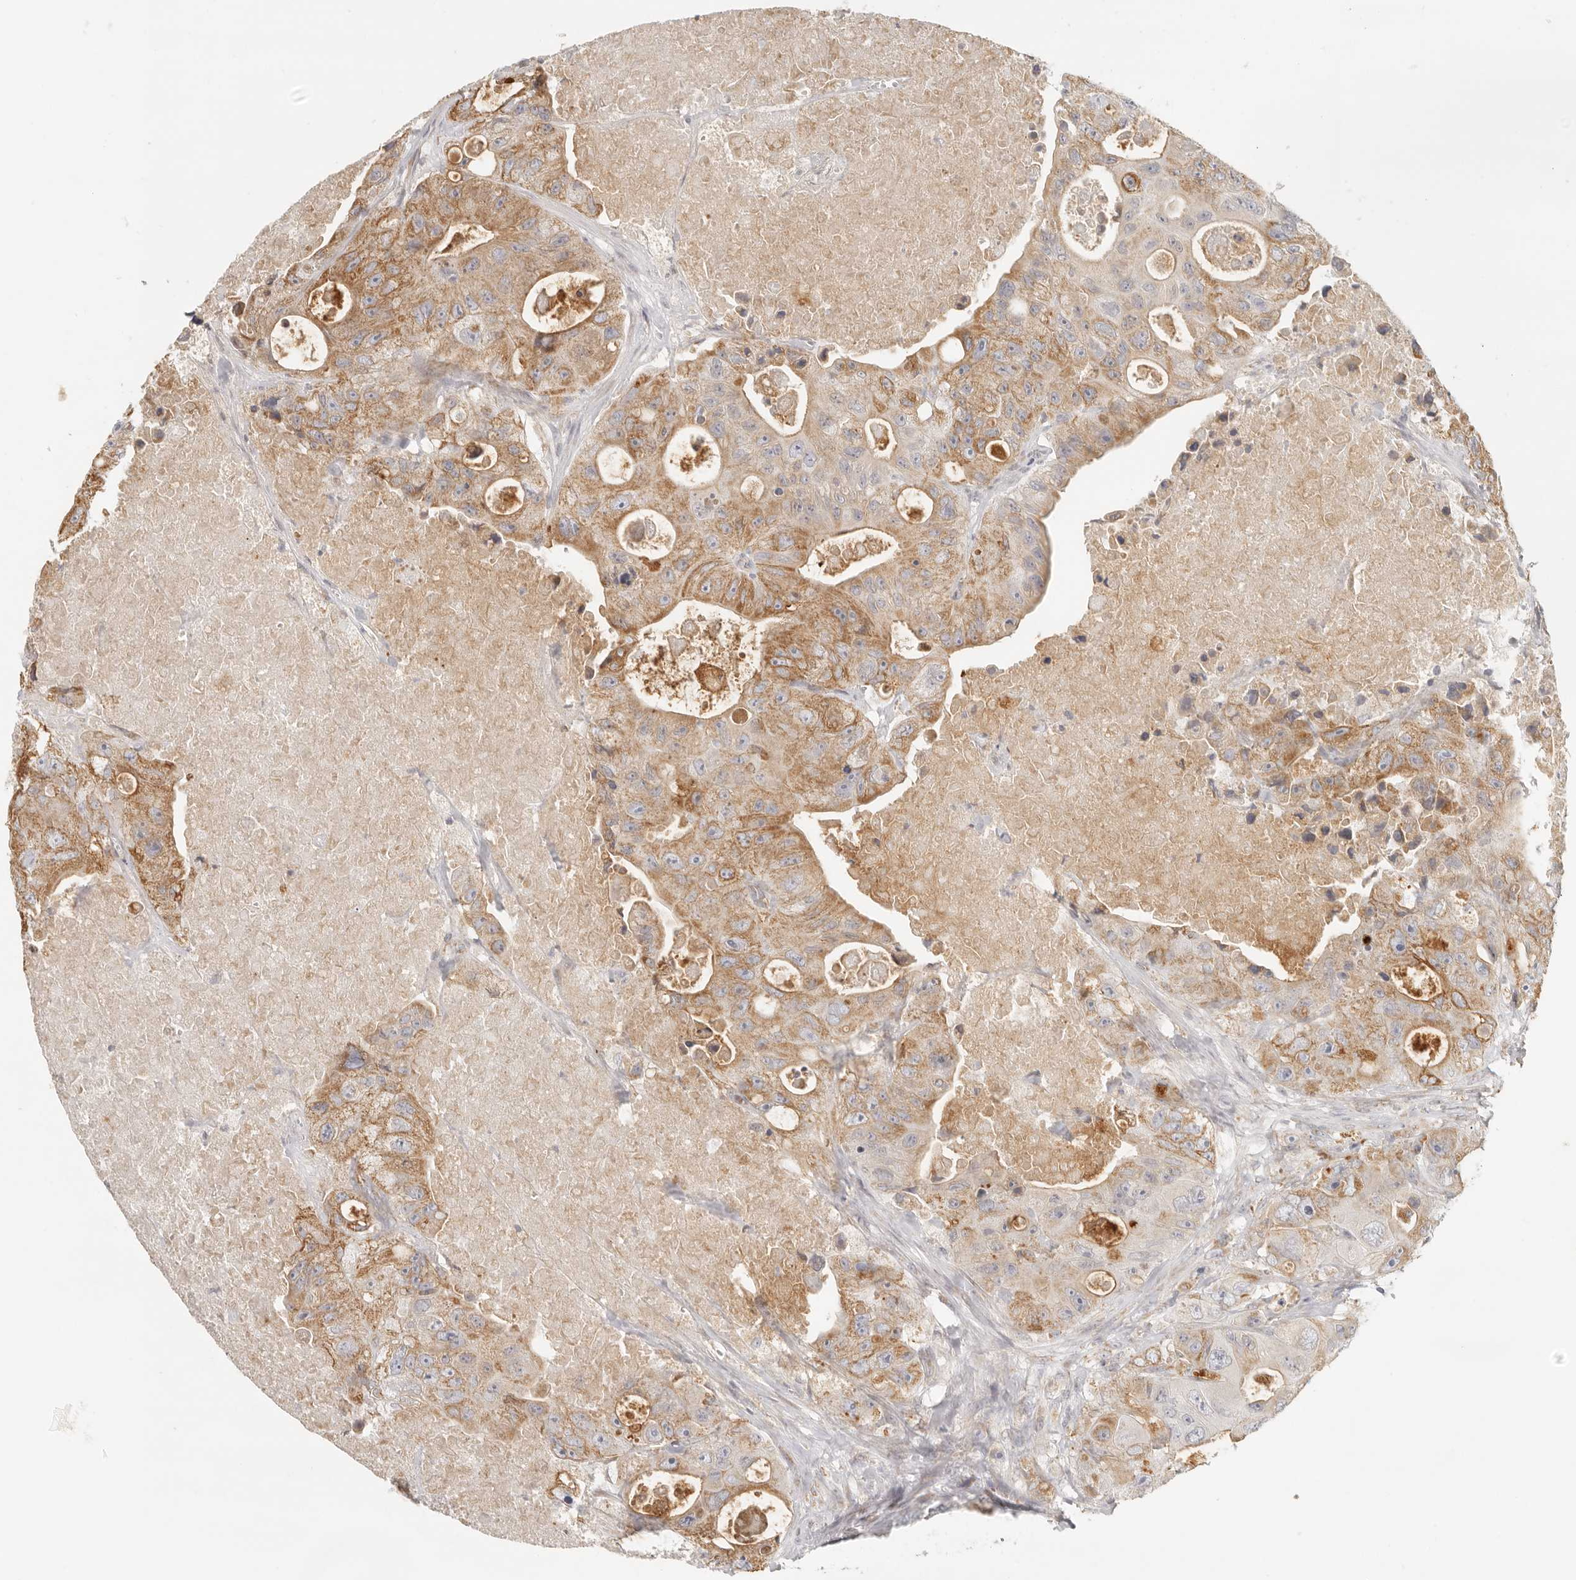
{"staining": {"intensity": "moderate", "quantity": ">75%", "location": "cytoplasmic/membranous"}, "tissue": "colorectal cancer", "cell_type": "Tumor cells", "image_type": "cancer", "snomed": [{"axis": "morphology", "description": "Adenocarcinoma, NOS"}, {"axis": "topography", "description": "Colon"}], "caption": "DAB immunohistochemical staining of colorectal cancer (adenocarcinoma) displays moderate cytoplasmic/membranous protein staining in approximately >75% of tumor cells. (DAB IHC, brown staining for protein, blue staining for nuclei).", "gene": "KDF1", "patient": {"sex": "female", "age": 46}}